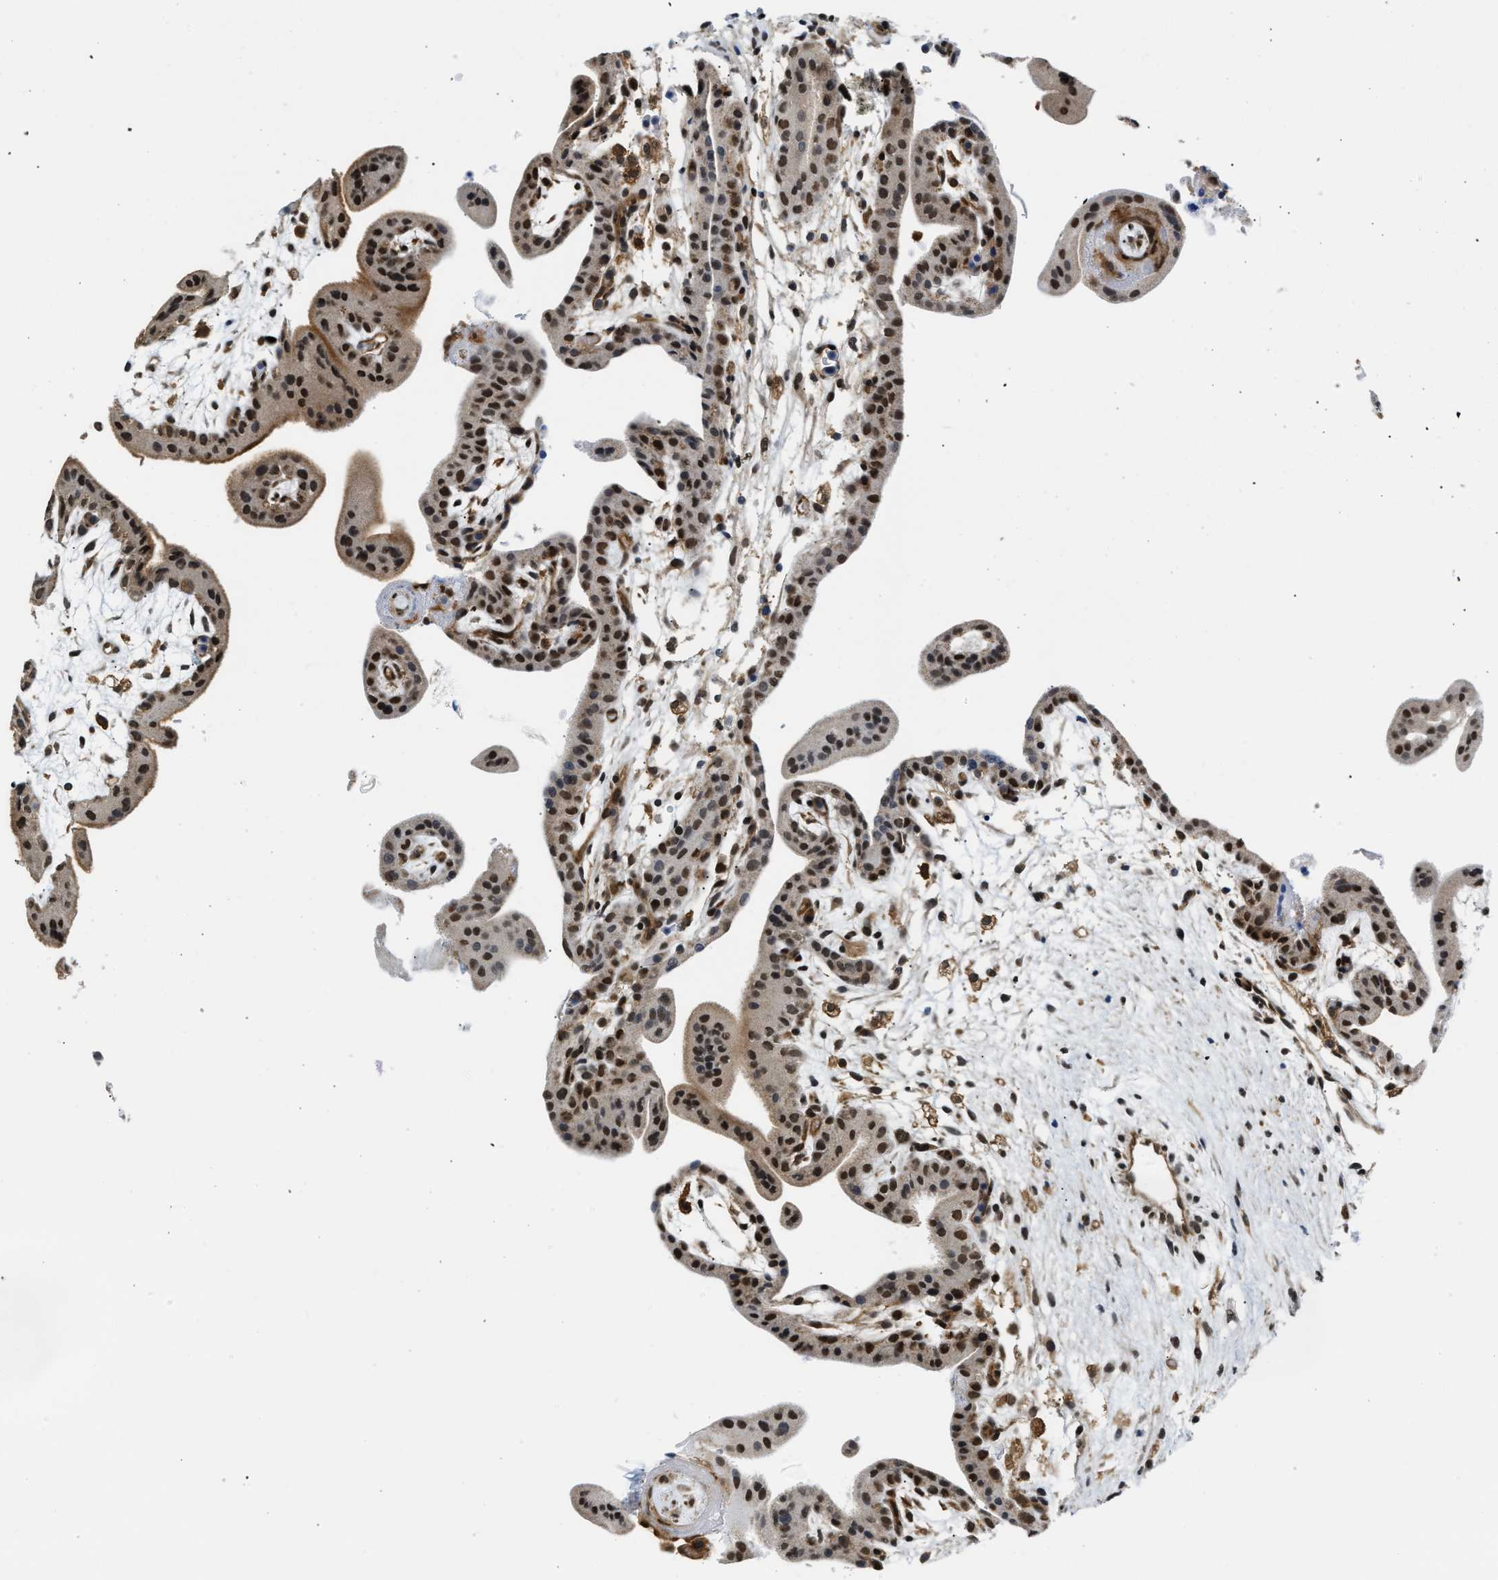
{"staining": {"intensity": "strong", "quantity": ">75%", "location": "nuclear"}, "tissue": "placenta", "cell_type": "Trophoblastic cells", "image_type": "normal", "snomed": [{"axis": "morphology", "description": "Normal tissue, NOS"}, {"axis": "topography", "description": "Placenta"}], "caption": "Unremarkable placenta was stained to show a protein in brown. There is high levels of strong nuclear expression in about >75% of trophoblastic cells.", "gene": "STK10", "patient": {"sex": "female", "age": 35}}